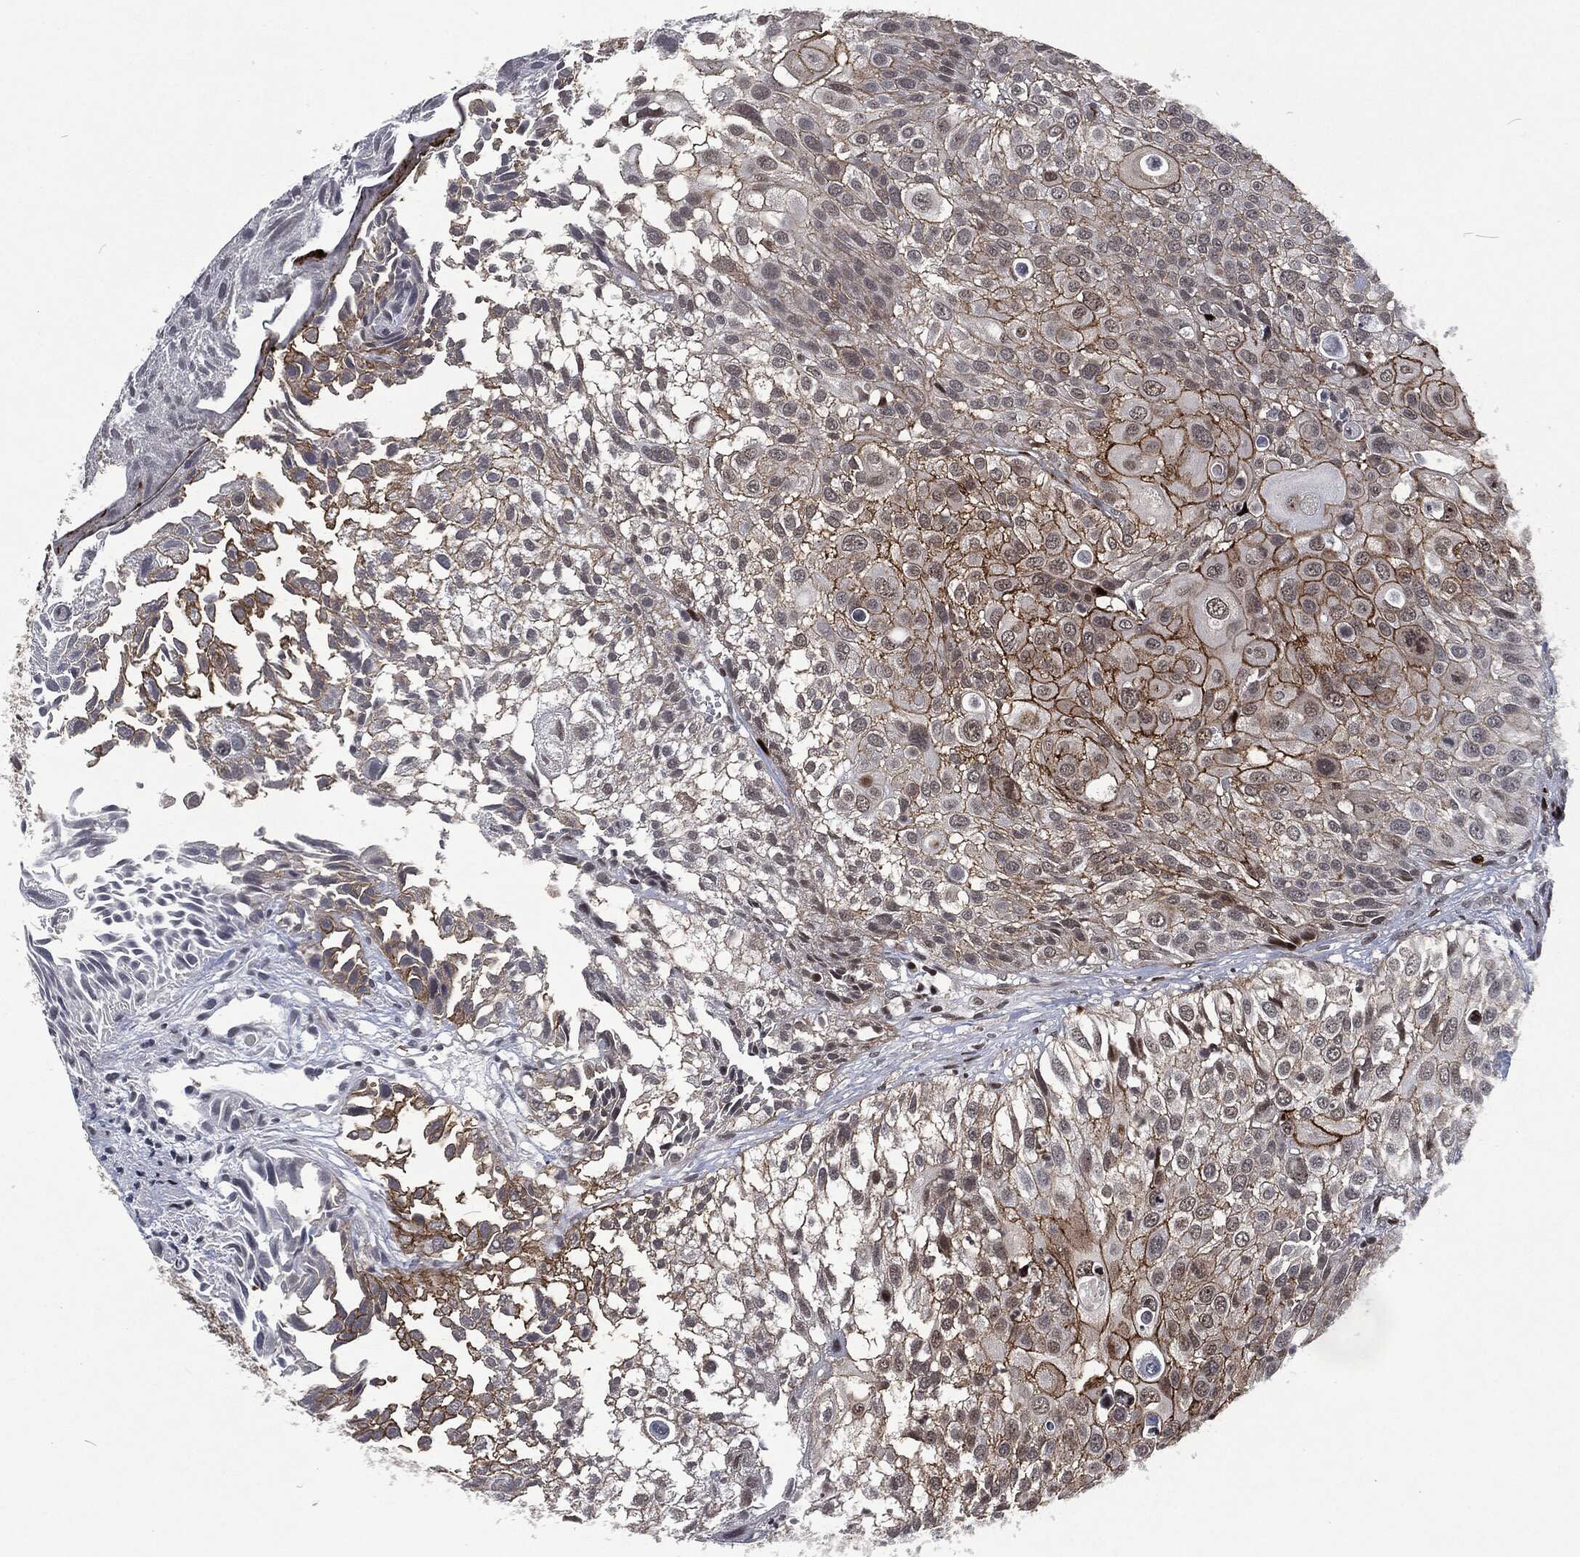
{"staining": {"intensity": "strong", "quantity": "<25%", "location": "cytoplasmic/membranous"}, "tissue": "urothelial cancer", "cell_type": "Tumor cells", "image_type": "cancer", "snomed": [{"axis": "morphology", "description": "Urothelial carcinoma, High grade"}, {"axis": "topography", "description": "Urinary bladder"}], "caption": "Immunohistochemical staining of urothelial carcinoma (high-grade) exhibits strong cytoplasmic/membranous protein positivity in about <25% of tumor cells. The staining was performed using DAB to visualize the protein expression in brown, while the nuclei were stained in blue with hematoxylin (Magnification: 20x).", "gene": "EGFR", "patient": {"sex": "female", "age": 79}}